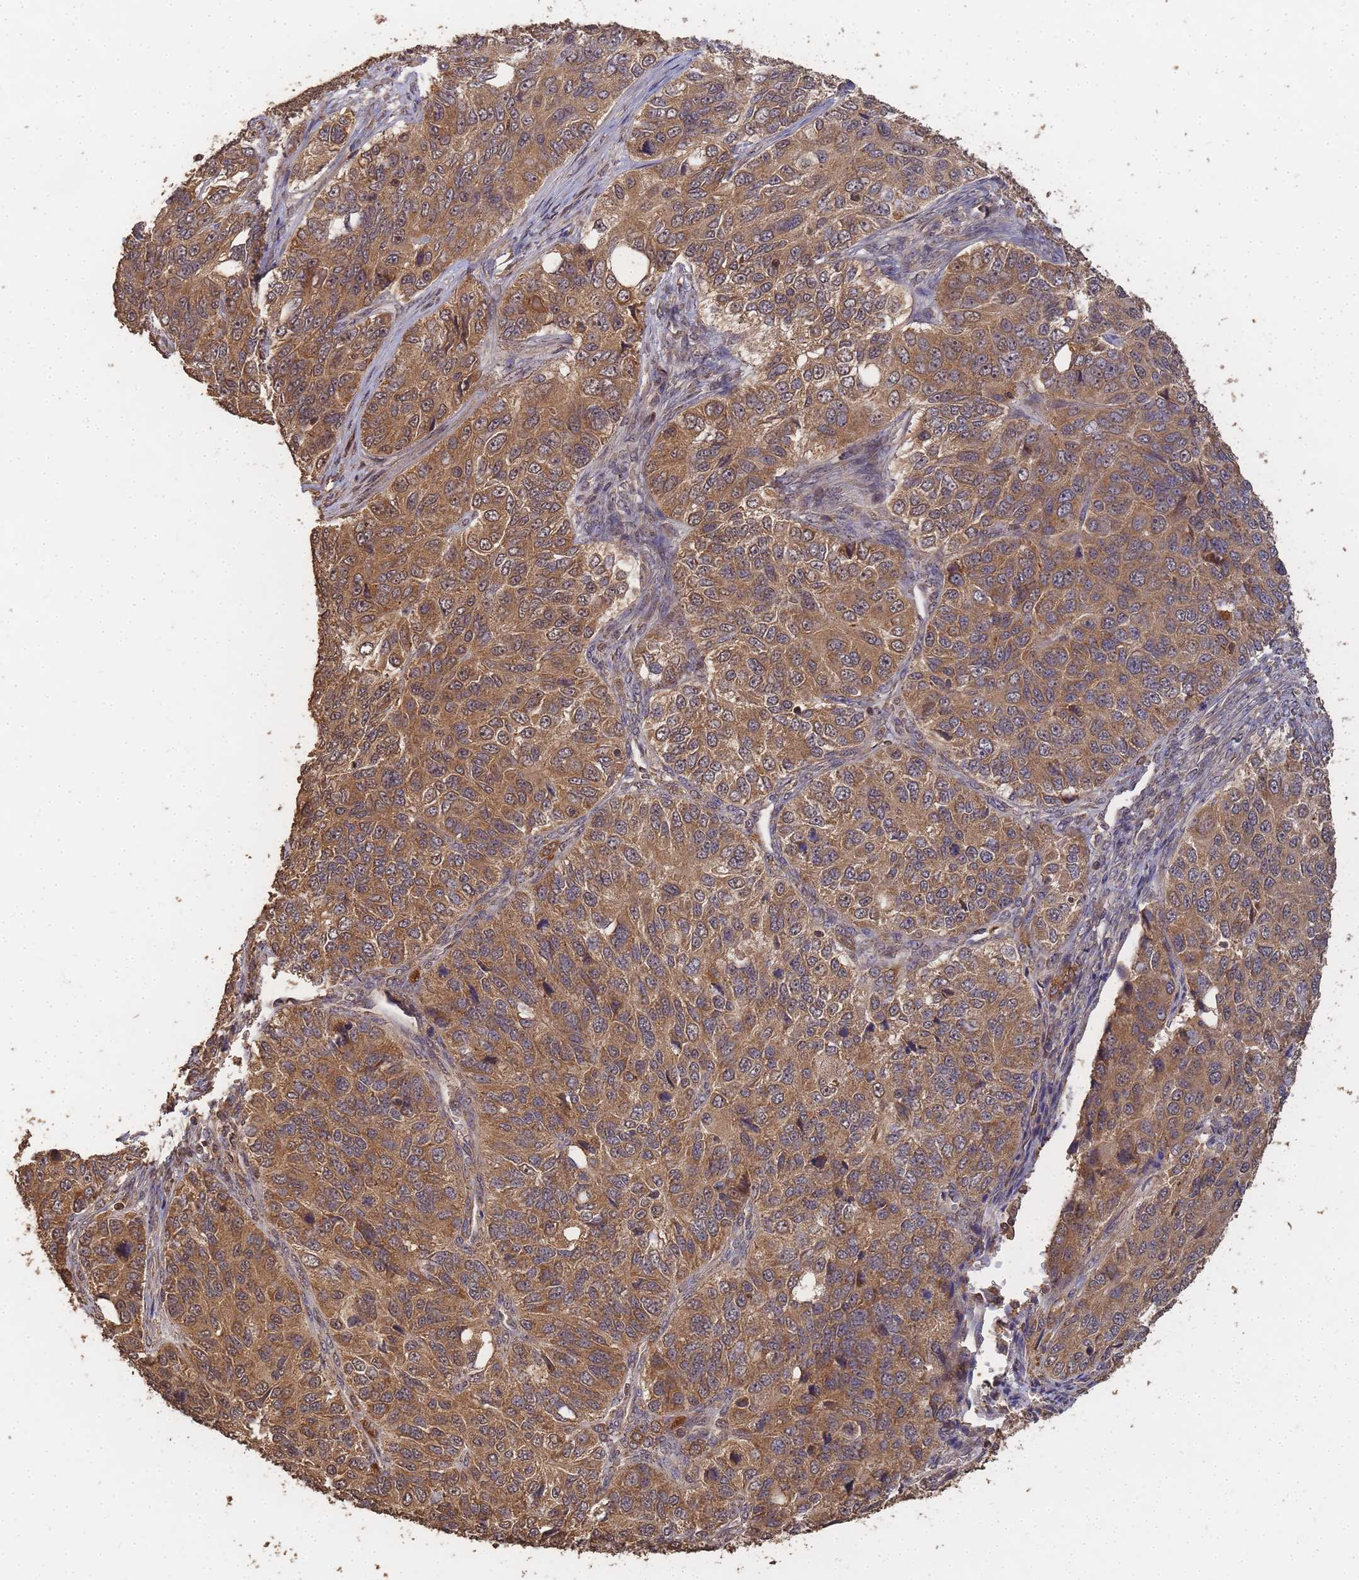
{"staining": {"intensity": "moderate", "quantity": ">75%", "location": "cytoplasmic/membranous"}, "tissue": "ovarian cancer", "cell_type": "Tumor cells", "image_type": "cancer", "snomed": [{"axis": "morphology", "description": "Carcinoma, endometroid"}, {"axis": "topography", "description": "Ovary"}], "caption": "Immunohistochemical staining of endometroid carcinoma (ovarian) shows medium levels of moderate cytoplasmic/membranous protein positivity in about >75% of tumor cells.", "gene": "ALKBH1", "patient": {"sex": "female", "age": 51}}